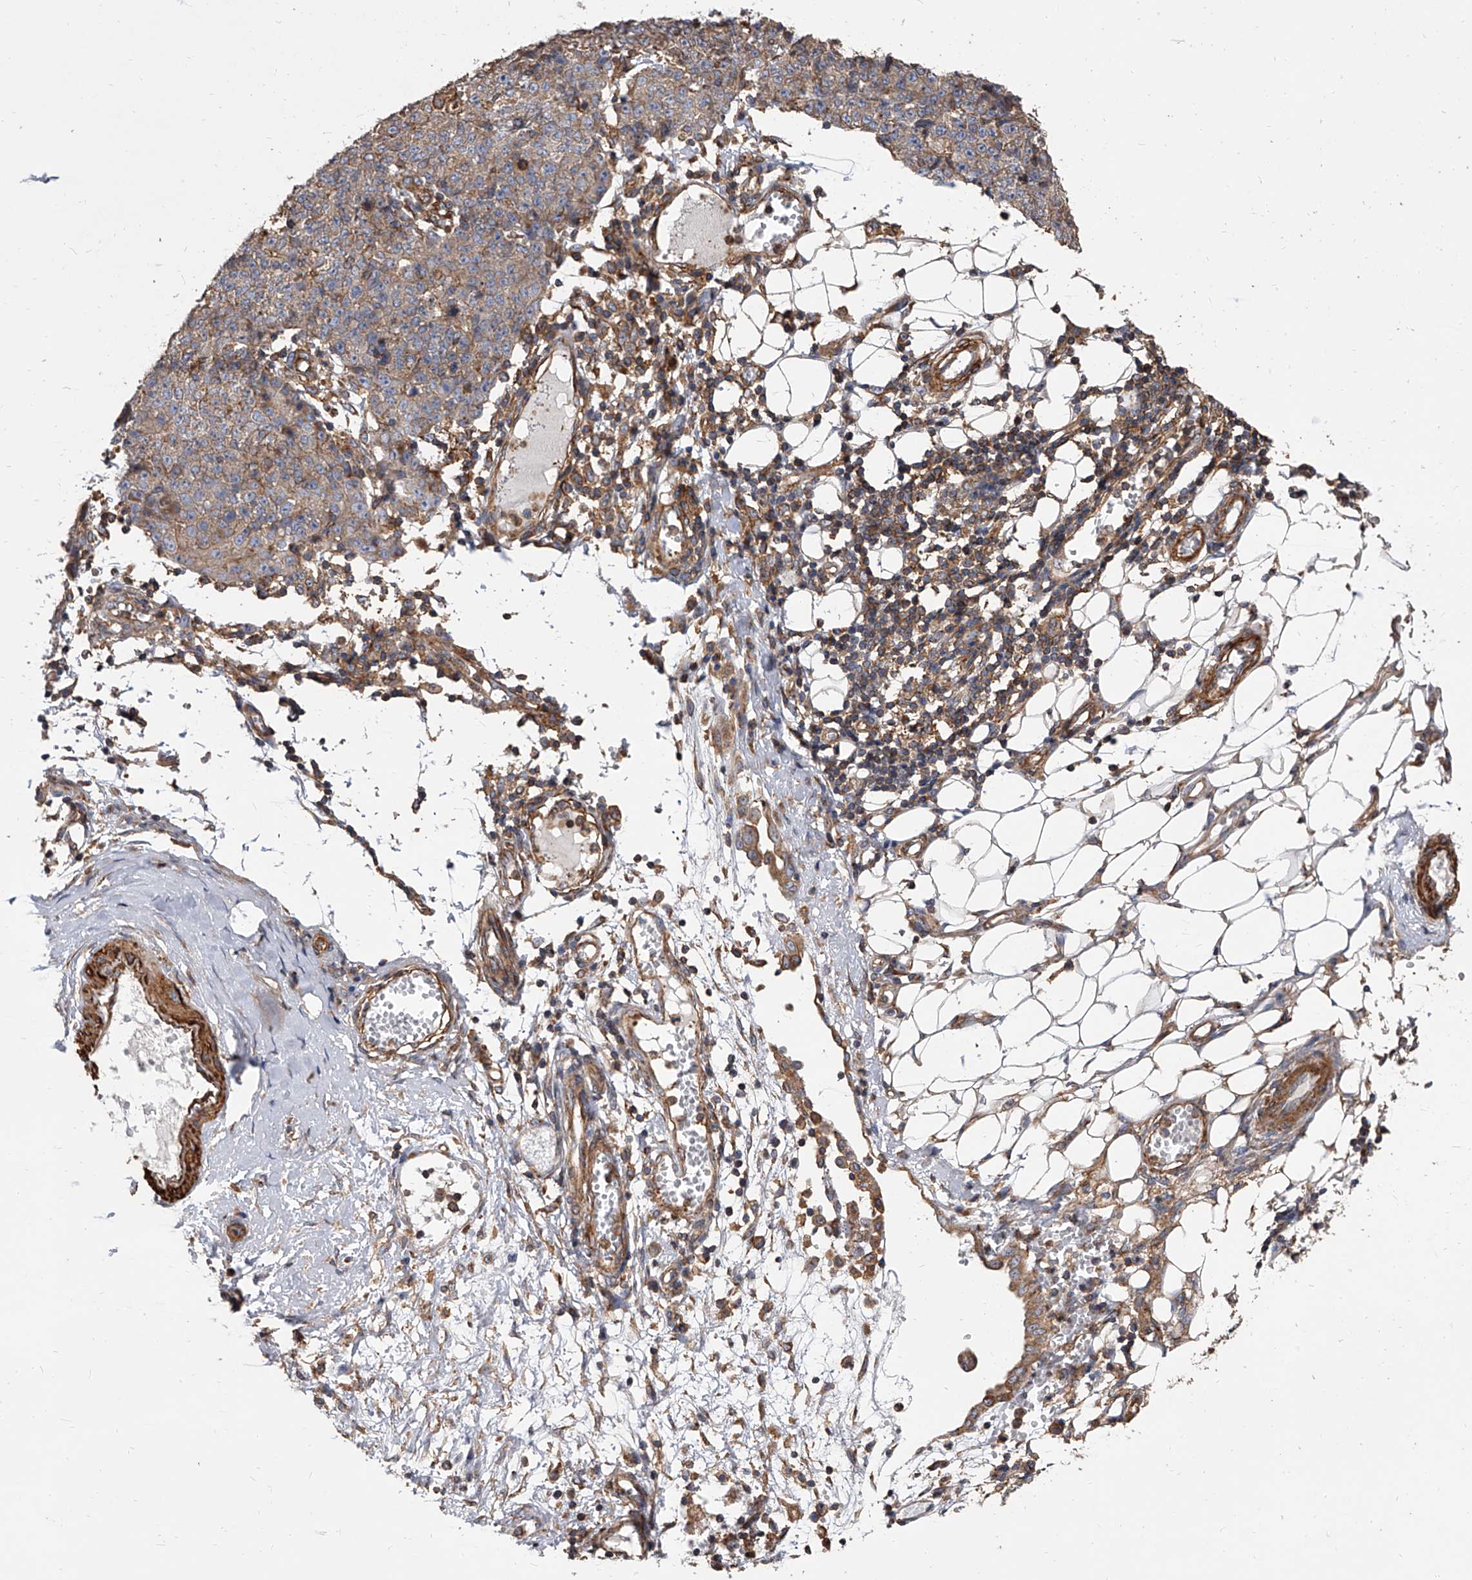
{"staining": {"intensity": "weak", "quantity": ">75%", "location": "cytoplasmic/membranous"}, "tissue": "ovarian cancer", "cell_type": "Tumor cells", "image_type": "cancer", "snomed": [{"axis": "morphology", "description": "Carcinoma, endometroid"}, {"axis": "topography", "description": "Ovary"}], "caption": "Immunohistochemistry (IHC) histopathology image of neoplastic tissue: endometroid carcinoma (ovarian) stained using immunohistochemistry (IHC) demonstrates low levels of weak protein expression localized specifically in the cytoplasmic/membranous of tumor cells, appearing as a cytoplasmic/membranous brown color.", "gene": "PISD", "patient": {"sex": "female", "age": 42}}